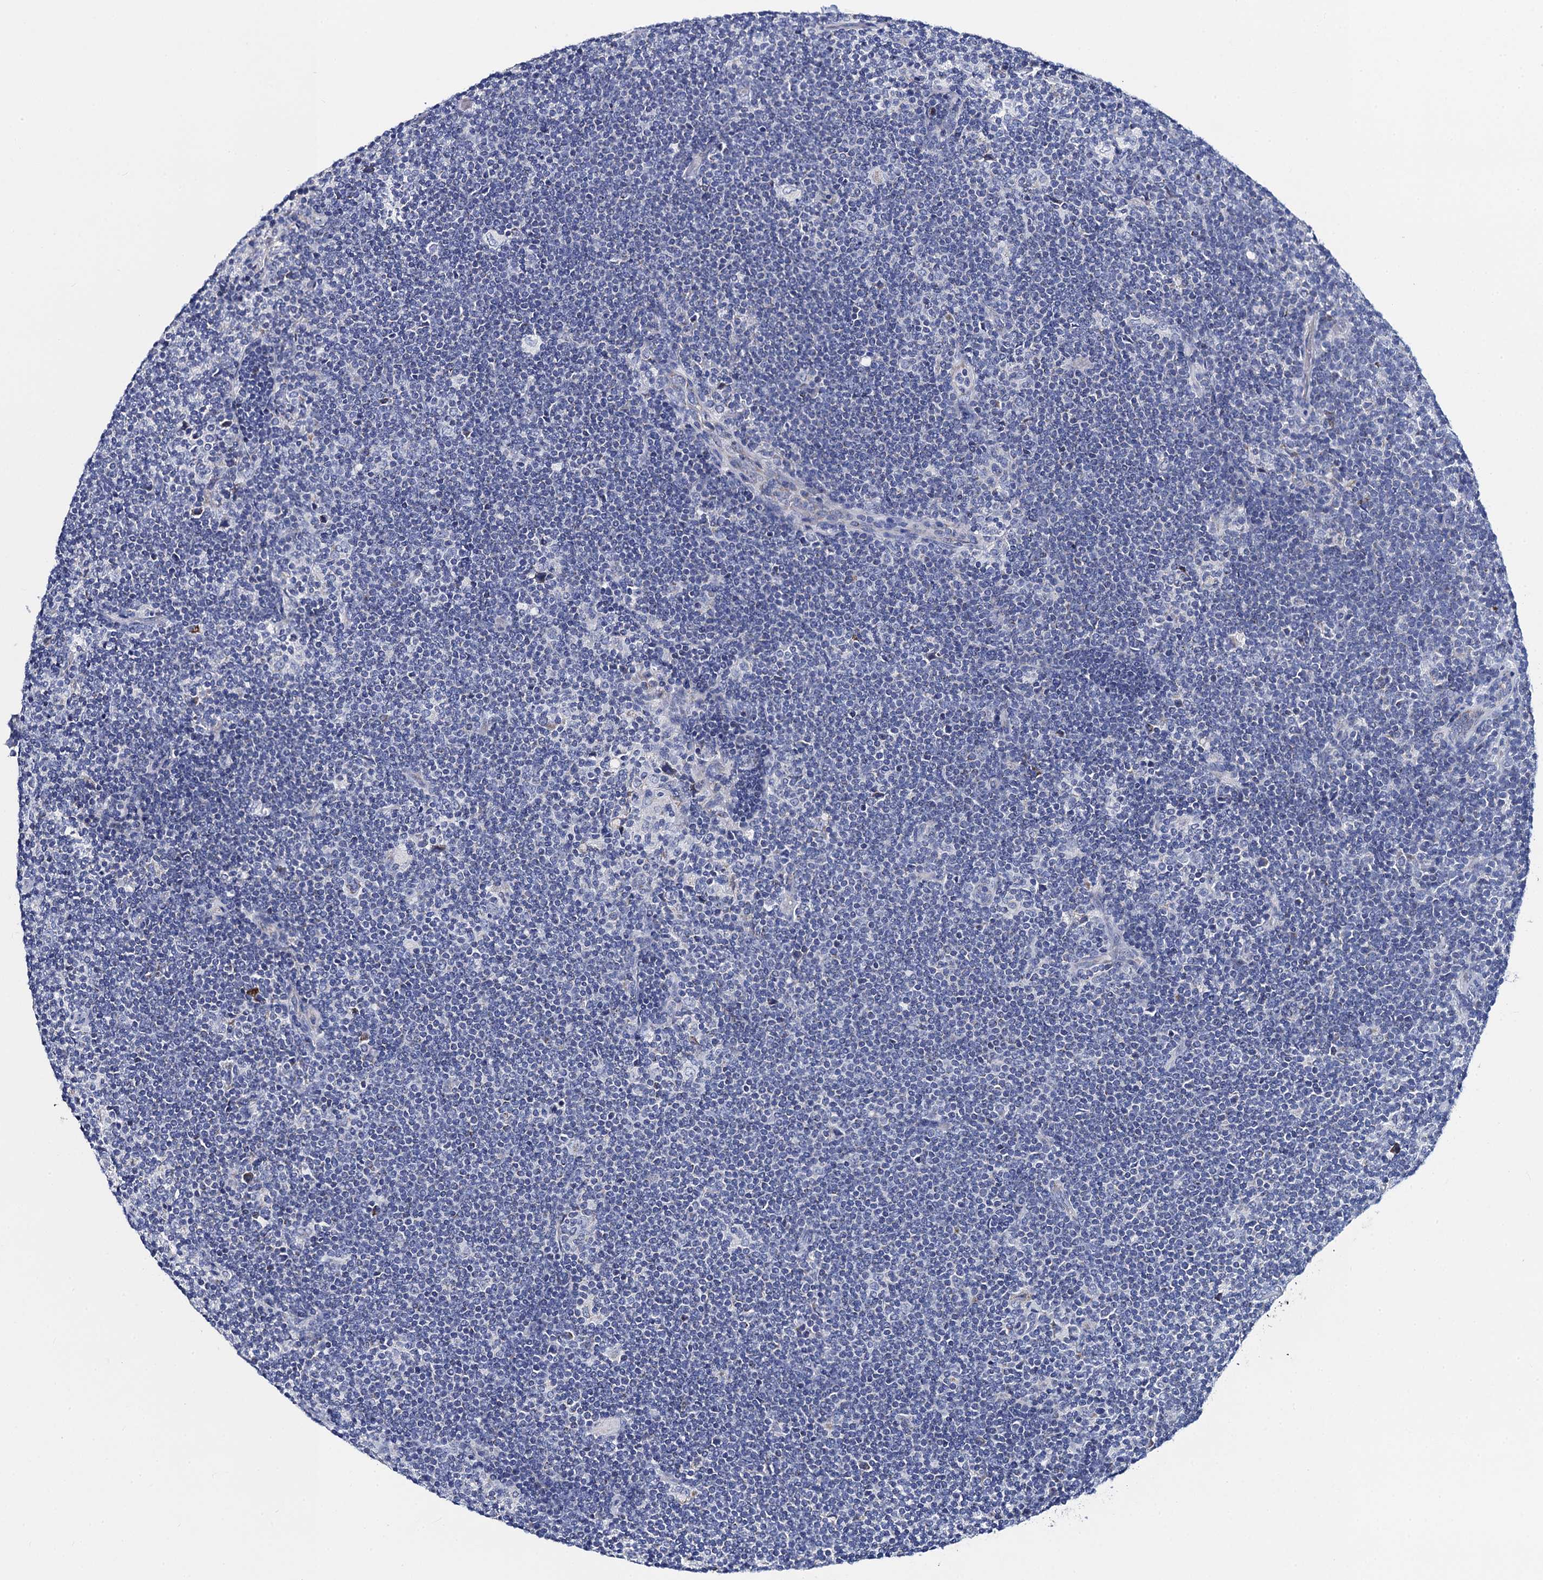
{"staining": {"intensity": "negative", "quantity": "none", "location": "none"}, "tissue": "lymphoma", "cell_type": "Tumor cells", "image_type": "cancer", "snomed": [{"axis": "morphology", "description": "Hodgkin's disease, NOS"}, {"axis": "topography", "description": "Lymph node"}], "caption": "DAB immunohistochemical staining of human Hodgkin's disease displays no significant staining in tumor cells. (Immunohistochemistry (ihc), brightfield microscopy, high magnification).", "gene": "ACADSB", "patient": {"sex": "female", "age": 57}}